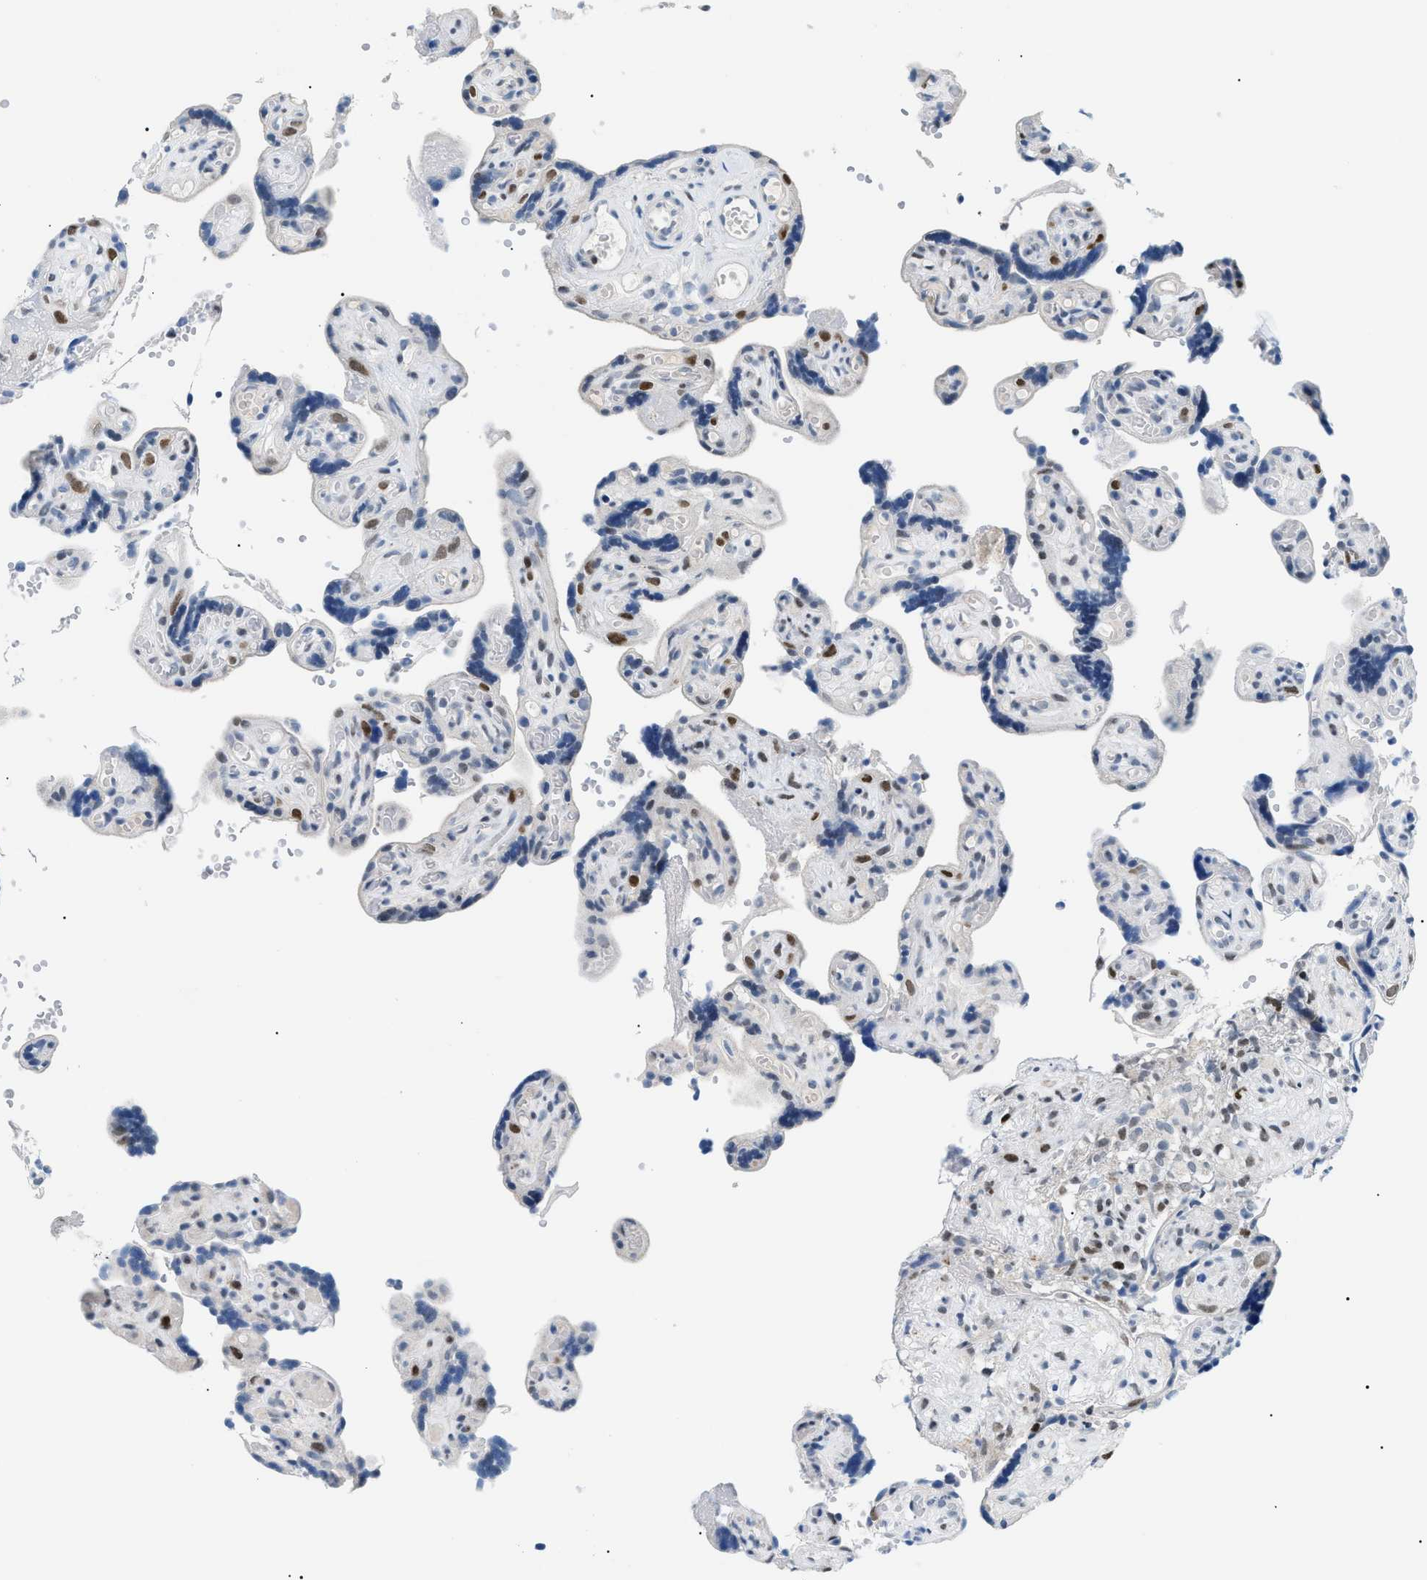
{"staining": {"intensity": "moderate", "quantity": ">75%", "location": "nuclear"}, "tissue": "placenta", "cell_type": "Decidual cells", "image_type": "normal", "snomed": [{"axis": "morphology", "description": "Normal tissue, NOS"}, {"axis": "topography", "description": "Placenta"}], "caption": "Decidual cells exhibit moderate nuclear positivity in approximately >75% of cells in normal placenta.", "gene": "SMARCC1", "patient": {"sex": "female", "age": 30}}